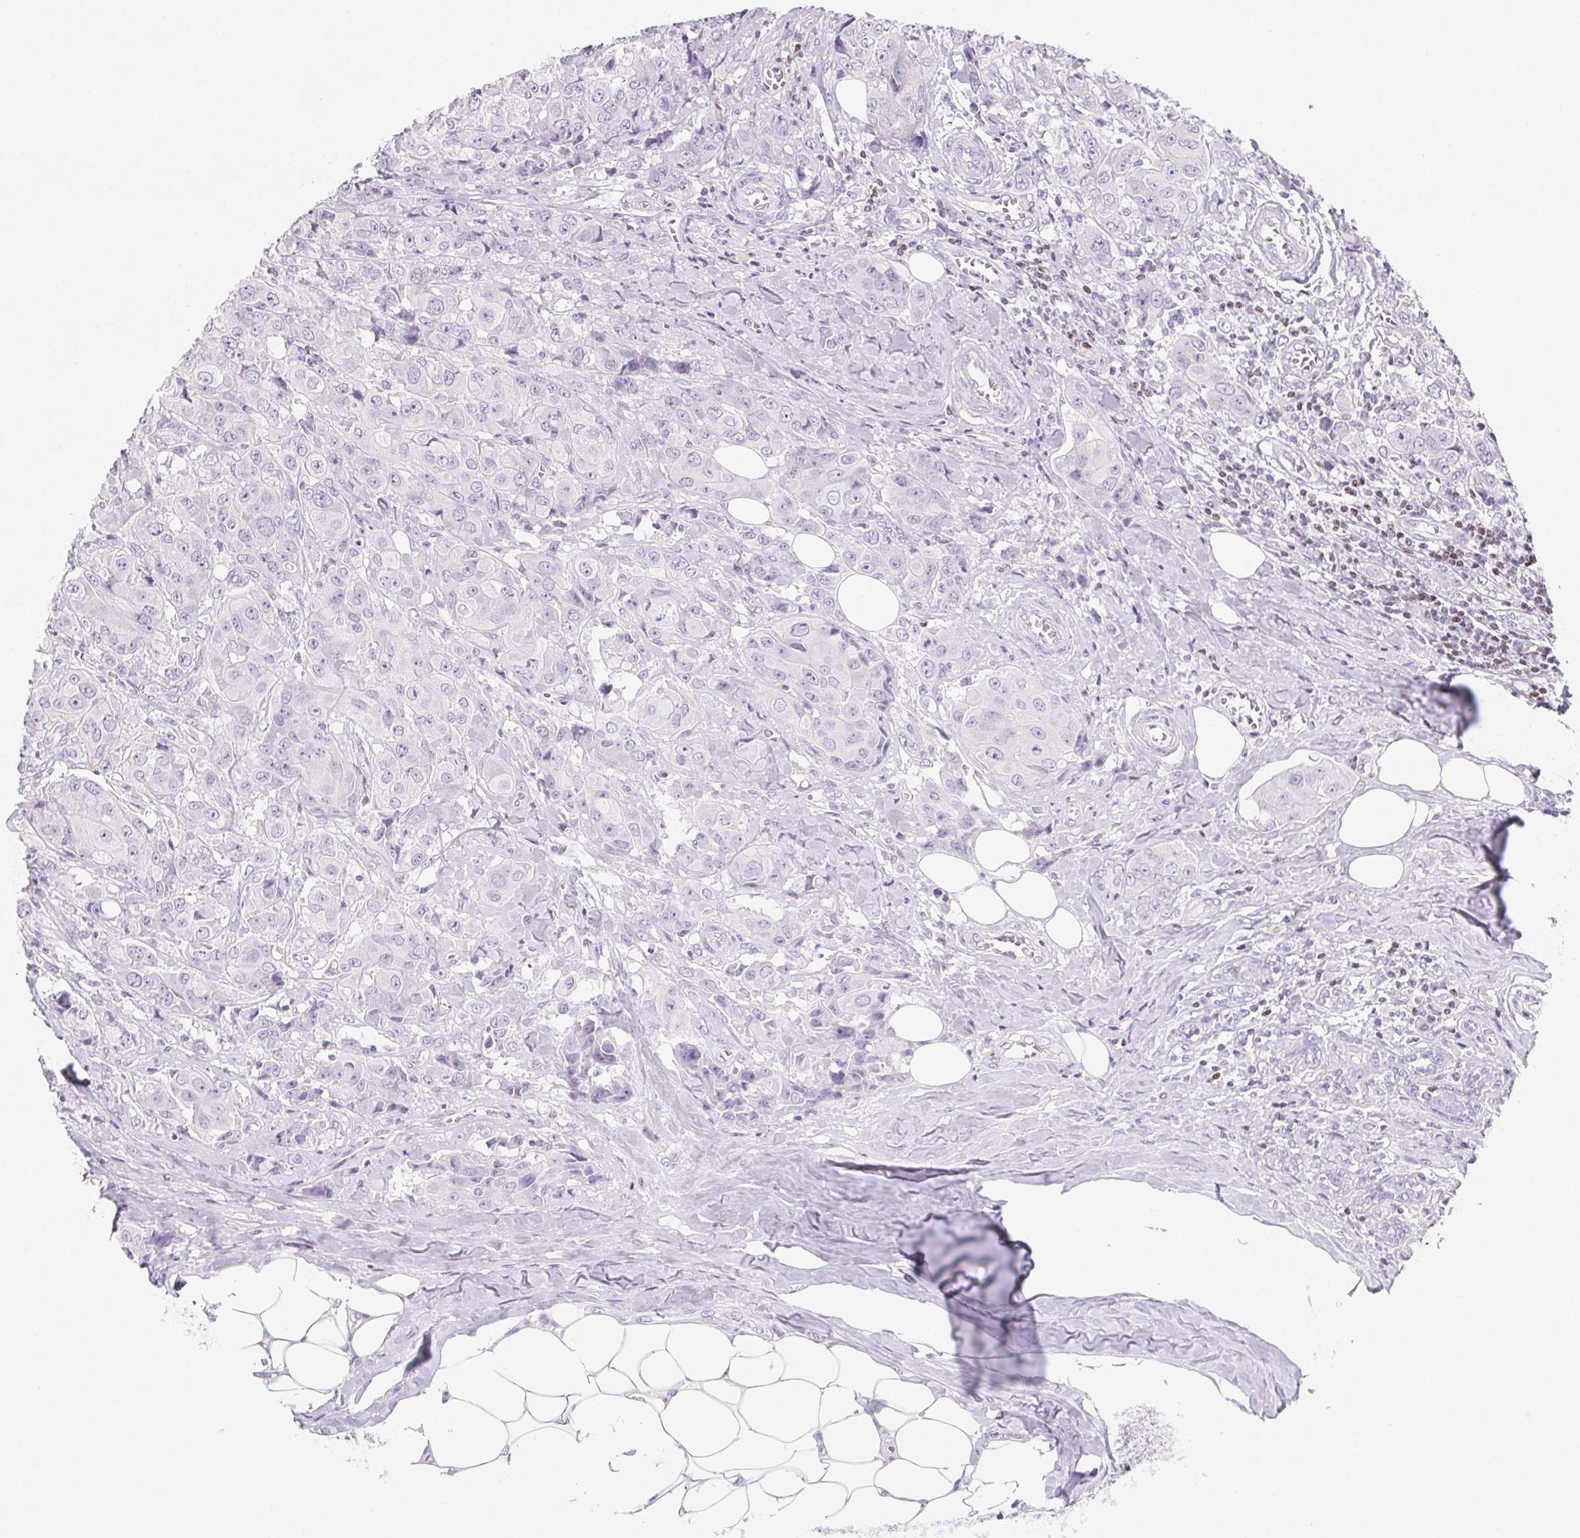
{"staining": {"intensity": "negative", "quantity": "none", "location": "none"}, "tissue": "breast cancer", "cell_type": "Tumor cells", "image_type": "cancer", "snomed": [{"axis": "morphology", "description": "Normal tissue, NOS"}, {"axis": "morphology", "description": "Duct carcinoma"}, {"axis": "topography", "description": "Breast"}], "caption": "Tumor cells are negative for protein expression in human breast cancer.", "gene": "BEND2", "patient": {"sex": "female", "age": 43}}